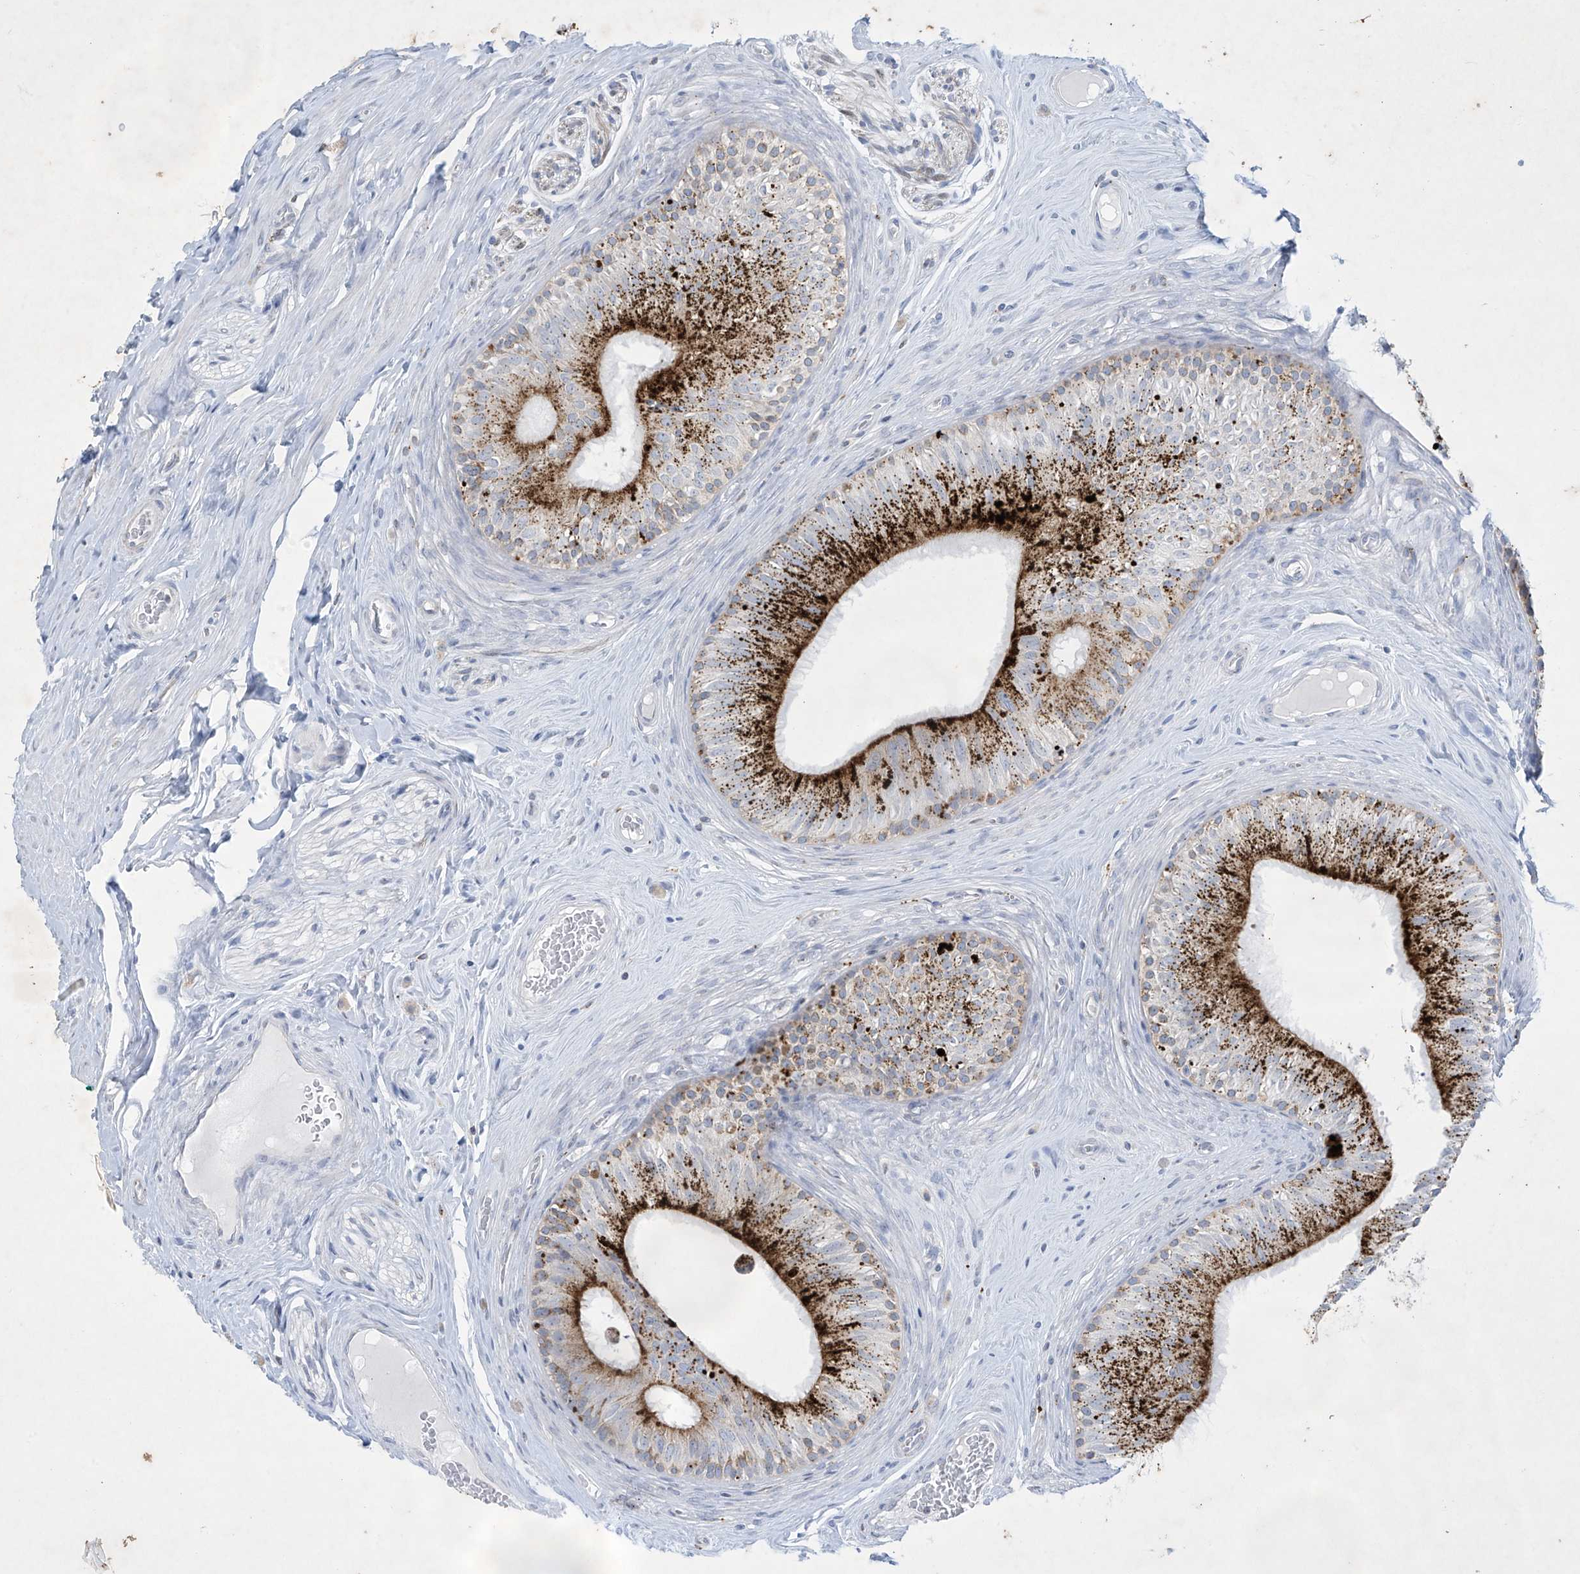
{"staining": {"intensity": "strong", "quantity": "25%-75%", "location": "cytoplasmic/membranous"}, "tissue": "epididymis", "cell_type": "Glandular cells", "image_type": "normal", "snomed": [{"axis": "morphology", "description": "Normal tissue, NOS"}, {"axis": "topography", "description": "Epididymis"}], "caption": "A brown stain highlights strong cytoplasmic/membranous positivity of a protein in glandular cells of normal human epididymis.", "gene": "GPR137C", "patient": {"sex": "male", "age": 46}}